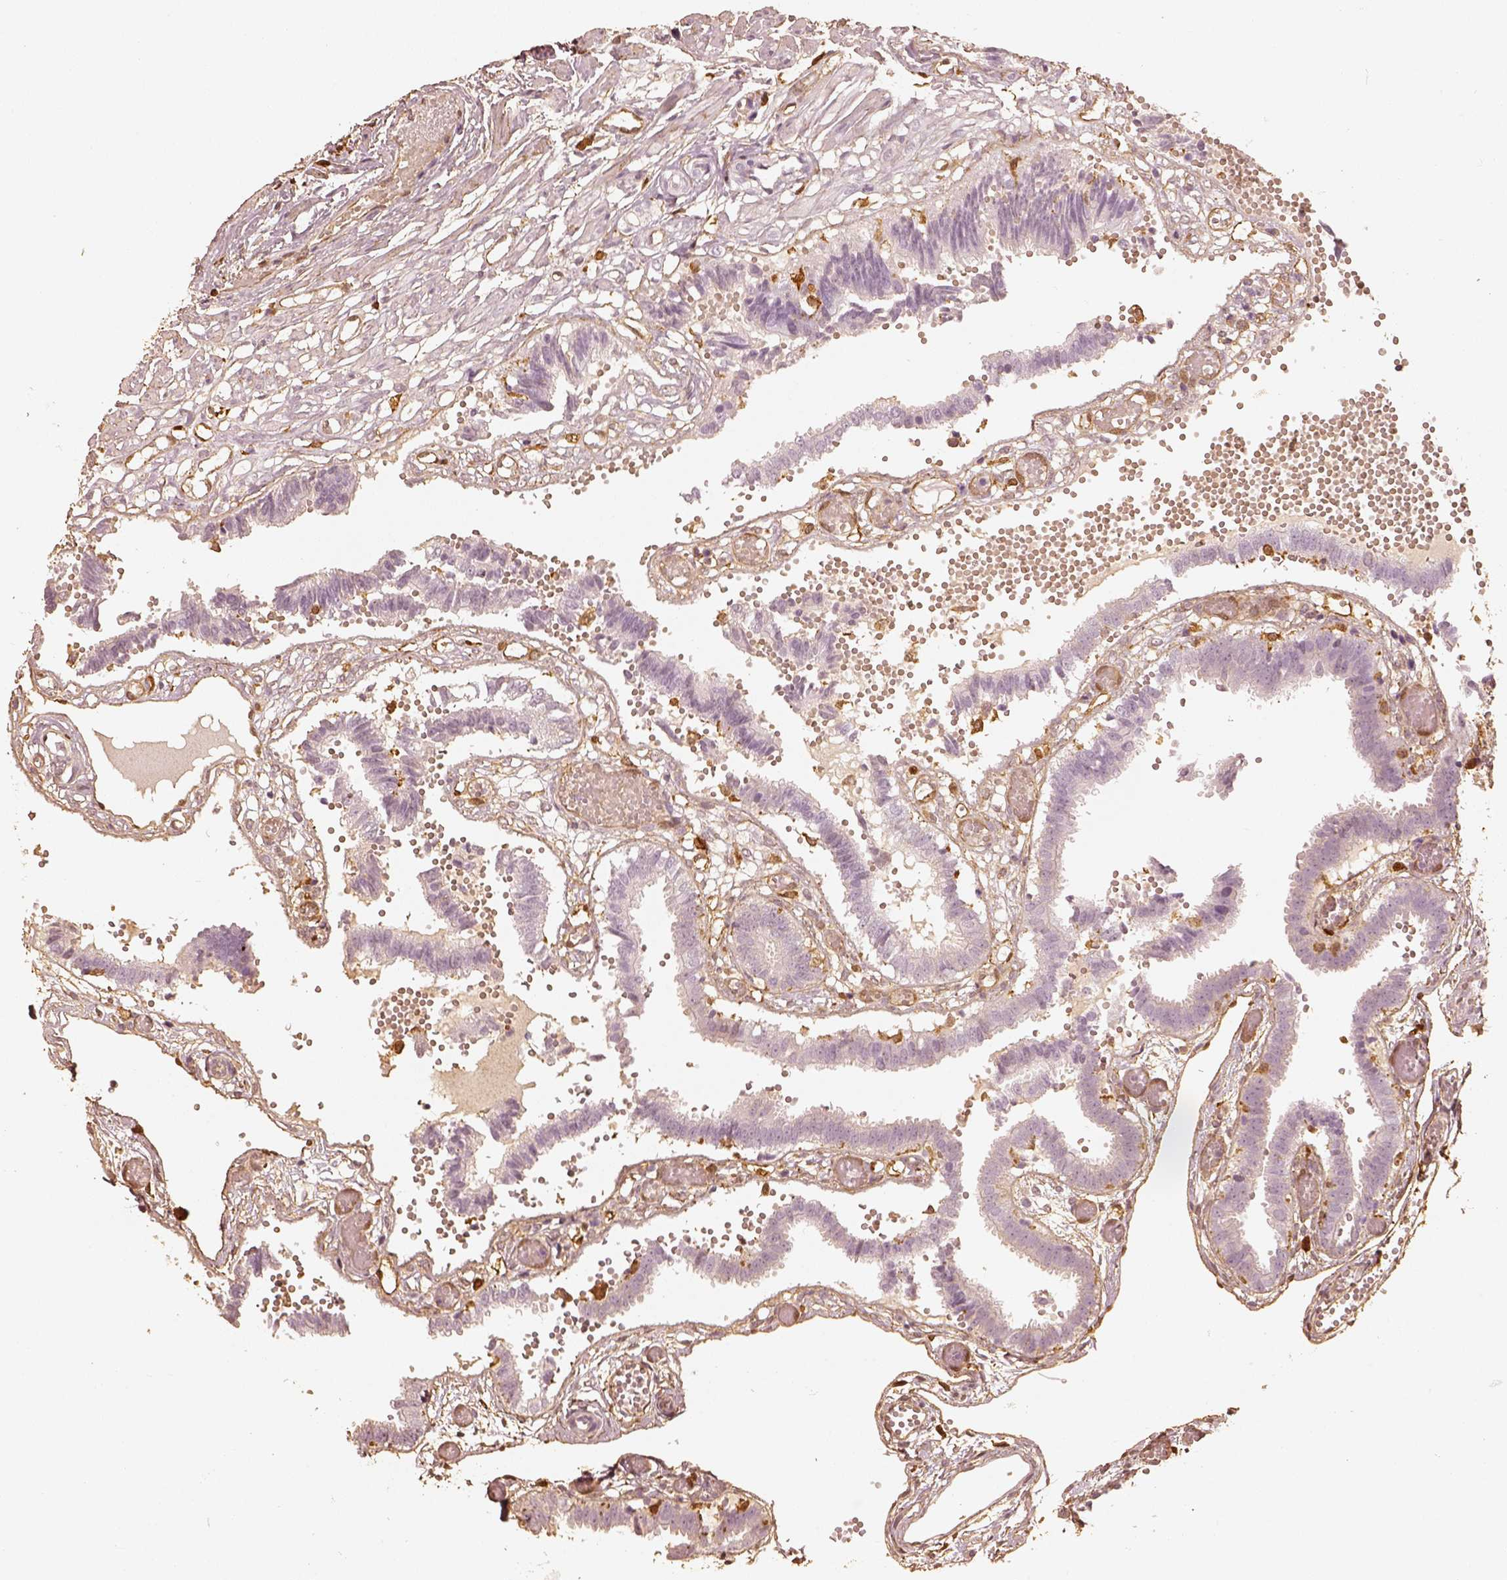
{"staining": {"intensity": "negative", "quantity": "none", "location": "none"}, "tissue": "fallopian tube", "cell_type": "Glandular cells", "image_type": "normal", "snomed": [{"axis": "morphology", "description": "Normal tissue, NOS"}, {"axis": "topography", "description": "Fallopian tube"}], "caption": "DAB immunohistochemical staining of unremarkable fallopian tube displays no significant staining in glandular cells.", "gene": "FSCN1", "patient": {"sex": "female", "age": 37}}